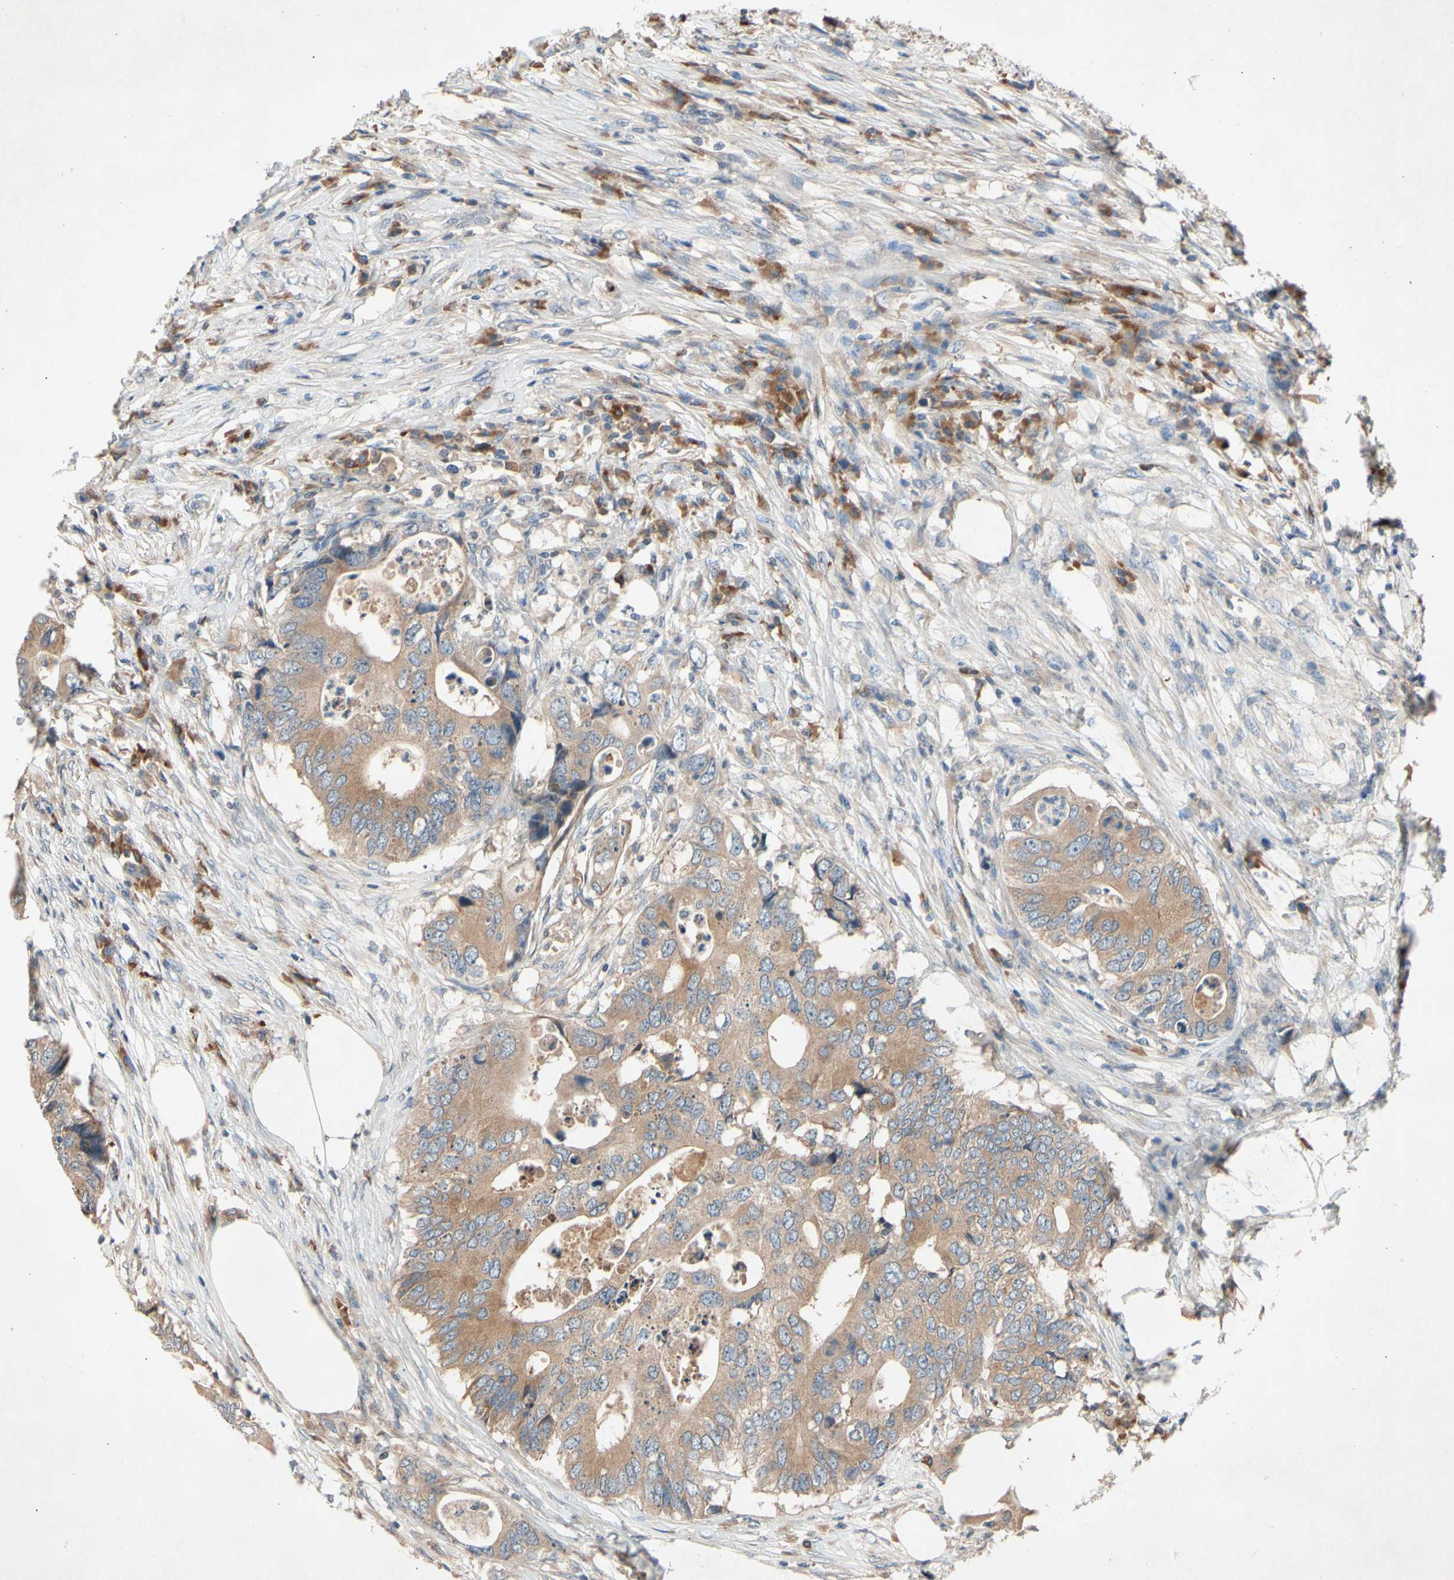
{"staining": {"intensity": "weak", "quantity": ">75%", "location": "cytoplasmic/membranous"}, "tissue": "colorectal cancer", "cell_type": "Tumor cells", "image_type": "cancer", "snomed": [{"axis": "morphology", "description": "Adenocarcinoma, NOS"}, {"axis": "topography", "description": "Colon"}], "caption": "Immunohistochemistry image of neoplastic tissue: human colorectal cancer stained using IHC demonstrates low levels of weak protein expression localized specifically in the cytoplasmic/membranous of tumor cells, appearing as a cytoplasmic/membranous brown color.", "gene": "PRDX4", "patient": {"sex": "male", "age": 71}}